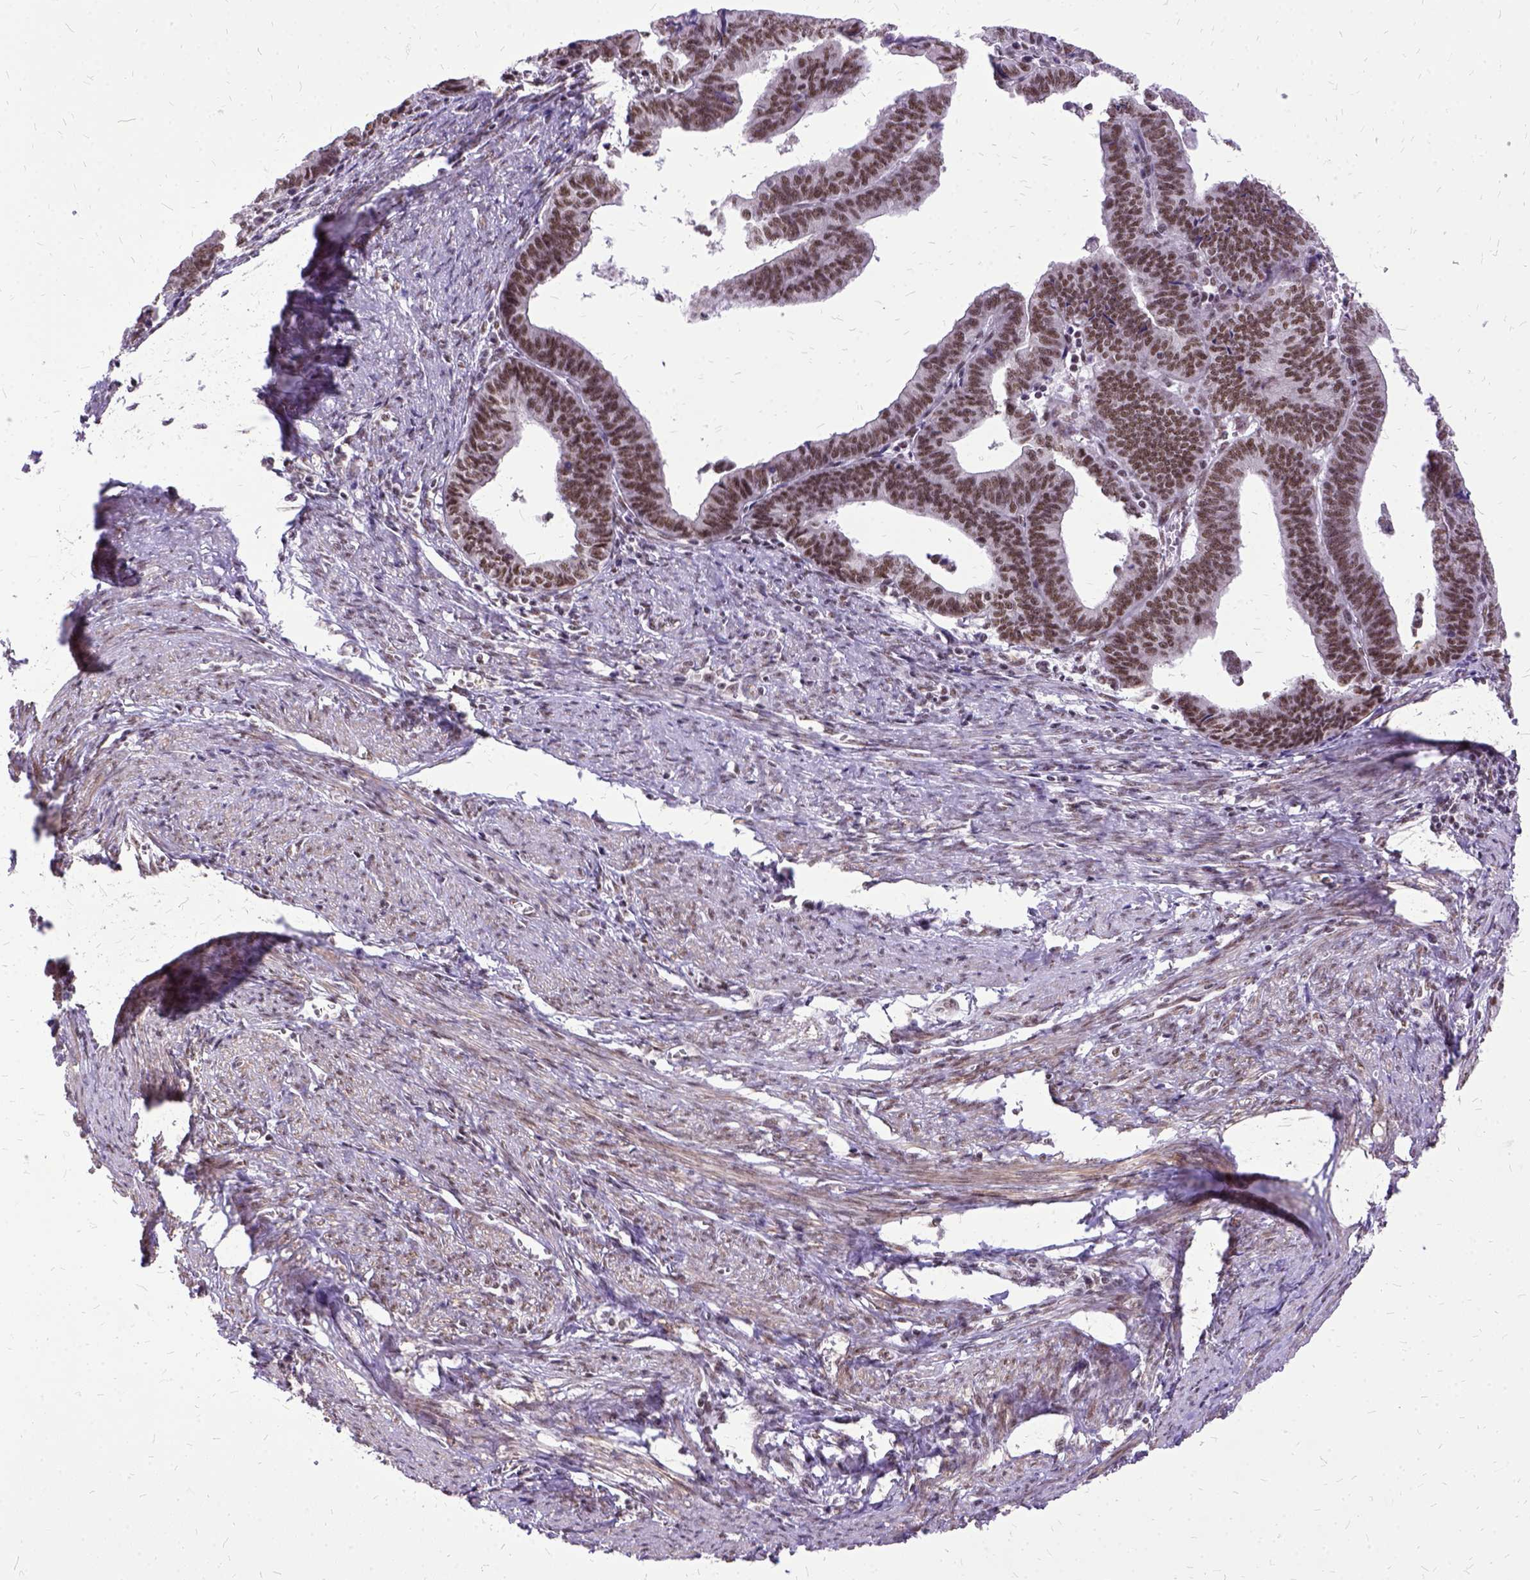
{"staining": {"intensity": "moderate", "quantity": ">75%", "location": "nuclear"}, "tissue": "endometrial cancer", "cell_type": "Tumor cells", "image_type": "cancer", "snomed": [{"axis": "morphology", "description": "Adenocarcinoma, NOS"}, {"axis": "topography", "description": "Endometrium"}], "caption": "The photomicrograph shows immunohistochemical staining of adenocarcinoma (endometrial). There is moderate nuclear staining is identified in approximately >75% of tumor cells.", "gene": "SETD1A", "patient": {"sex": "female", "age": 65}}